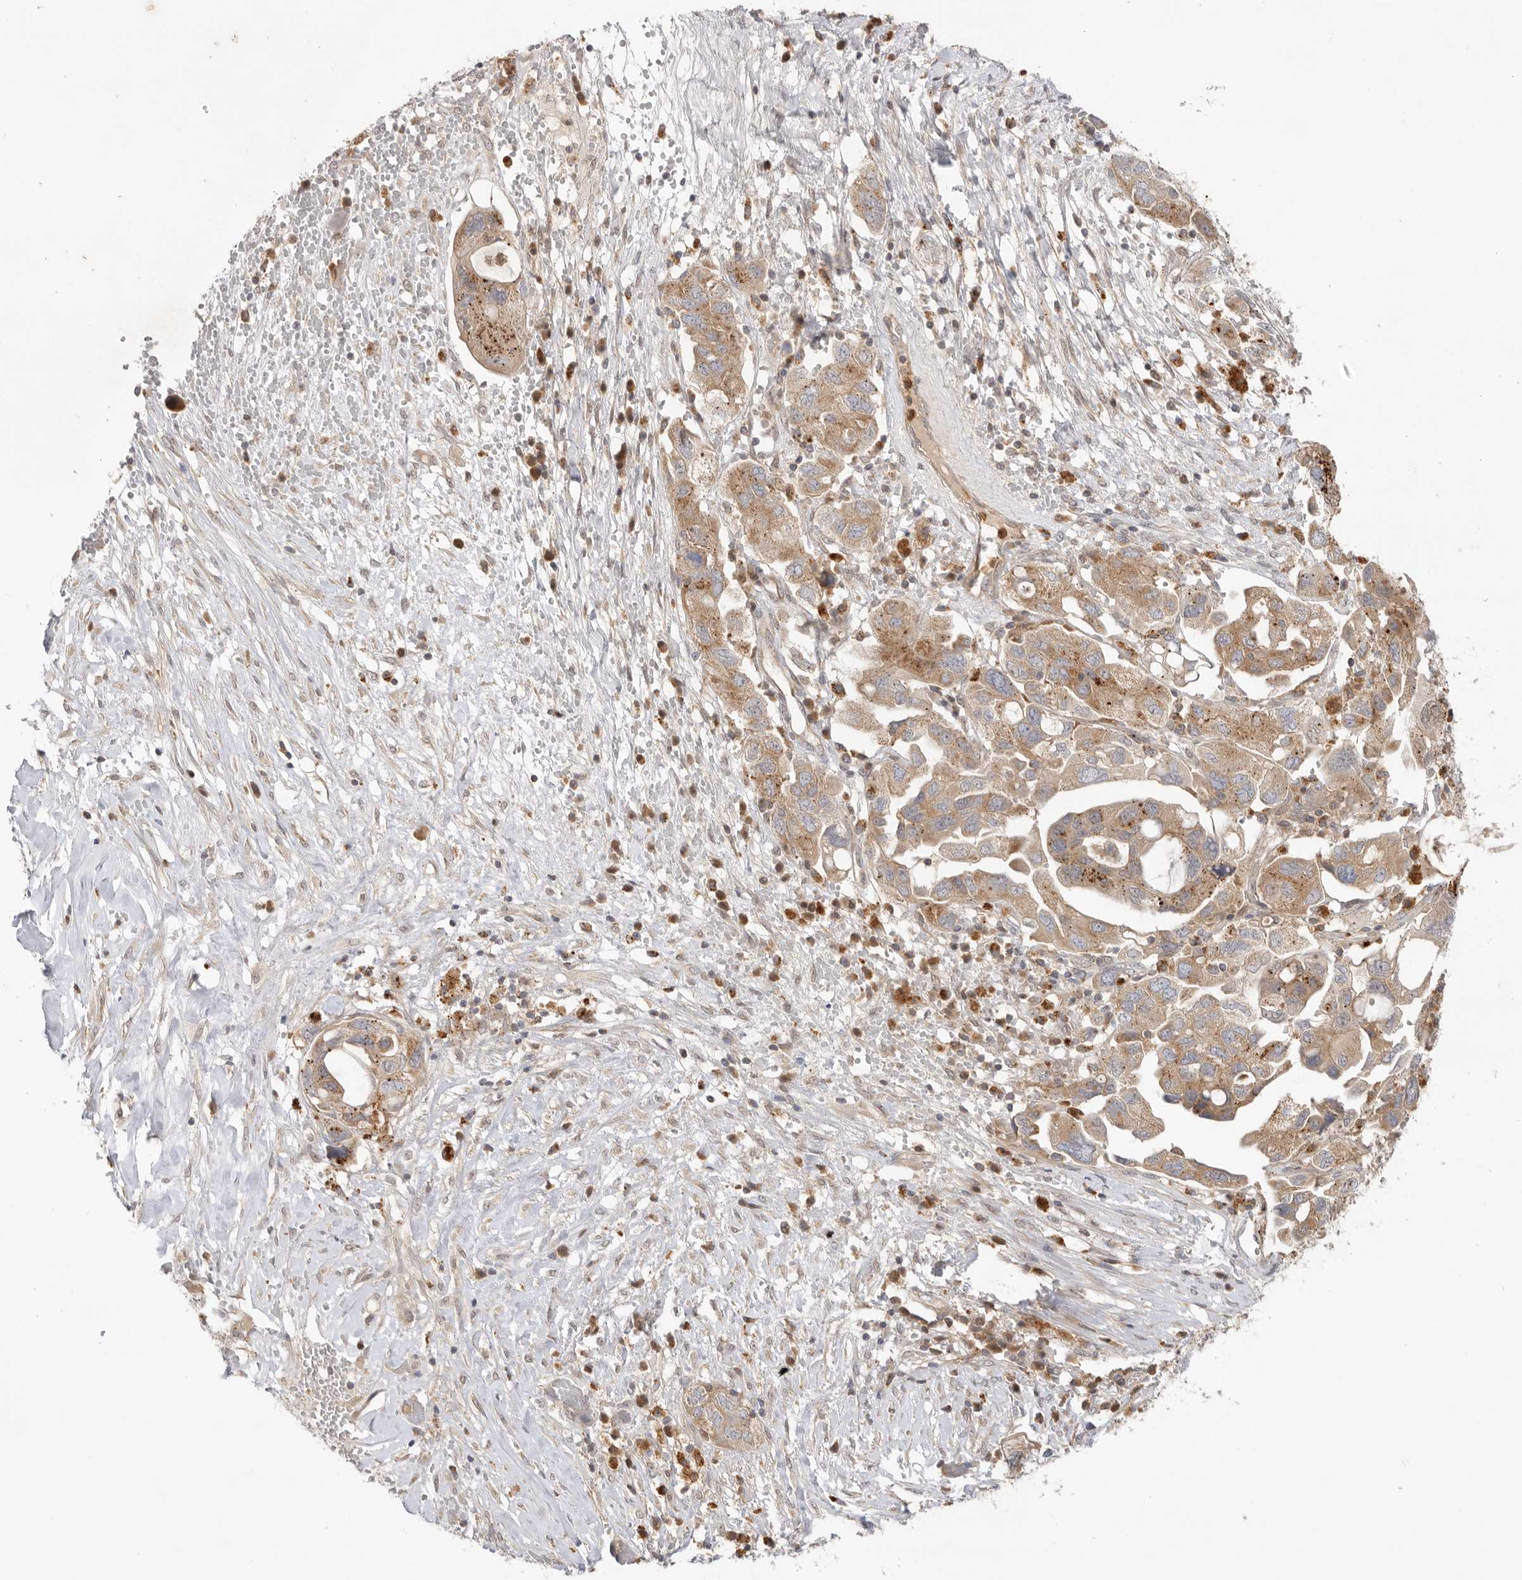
{"staining": {"intensity": "moderate", "quantity": ">75%", "location": "cytoplasmic/membranous,nuclear"}, "tissue": "ovarian cancer", "cell_type": "Tumor cells", "image_type": "cancer", "snomed": [{"axis": "morphology", "description": "Carcinoma, NOS"}, {"axis": "morphology", "description": "Cystadenocarcinoma, serous, NOS"}, {"axis": "topography", "description": "Ovary"}], "caption": "DAB (3,3'-diaminobenzidine) immunohistochemical staining of human serous cystadenocarcinoma (ovarian) demonstrates moderate cytoplasmic/membranous and nuclear protein staining in approximately >75% of tumor cells.", "gene": "GNE", "patient": {"sex": "female", "age": 69}}